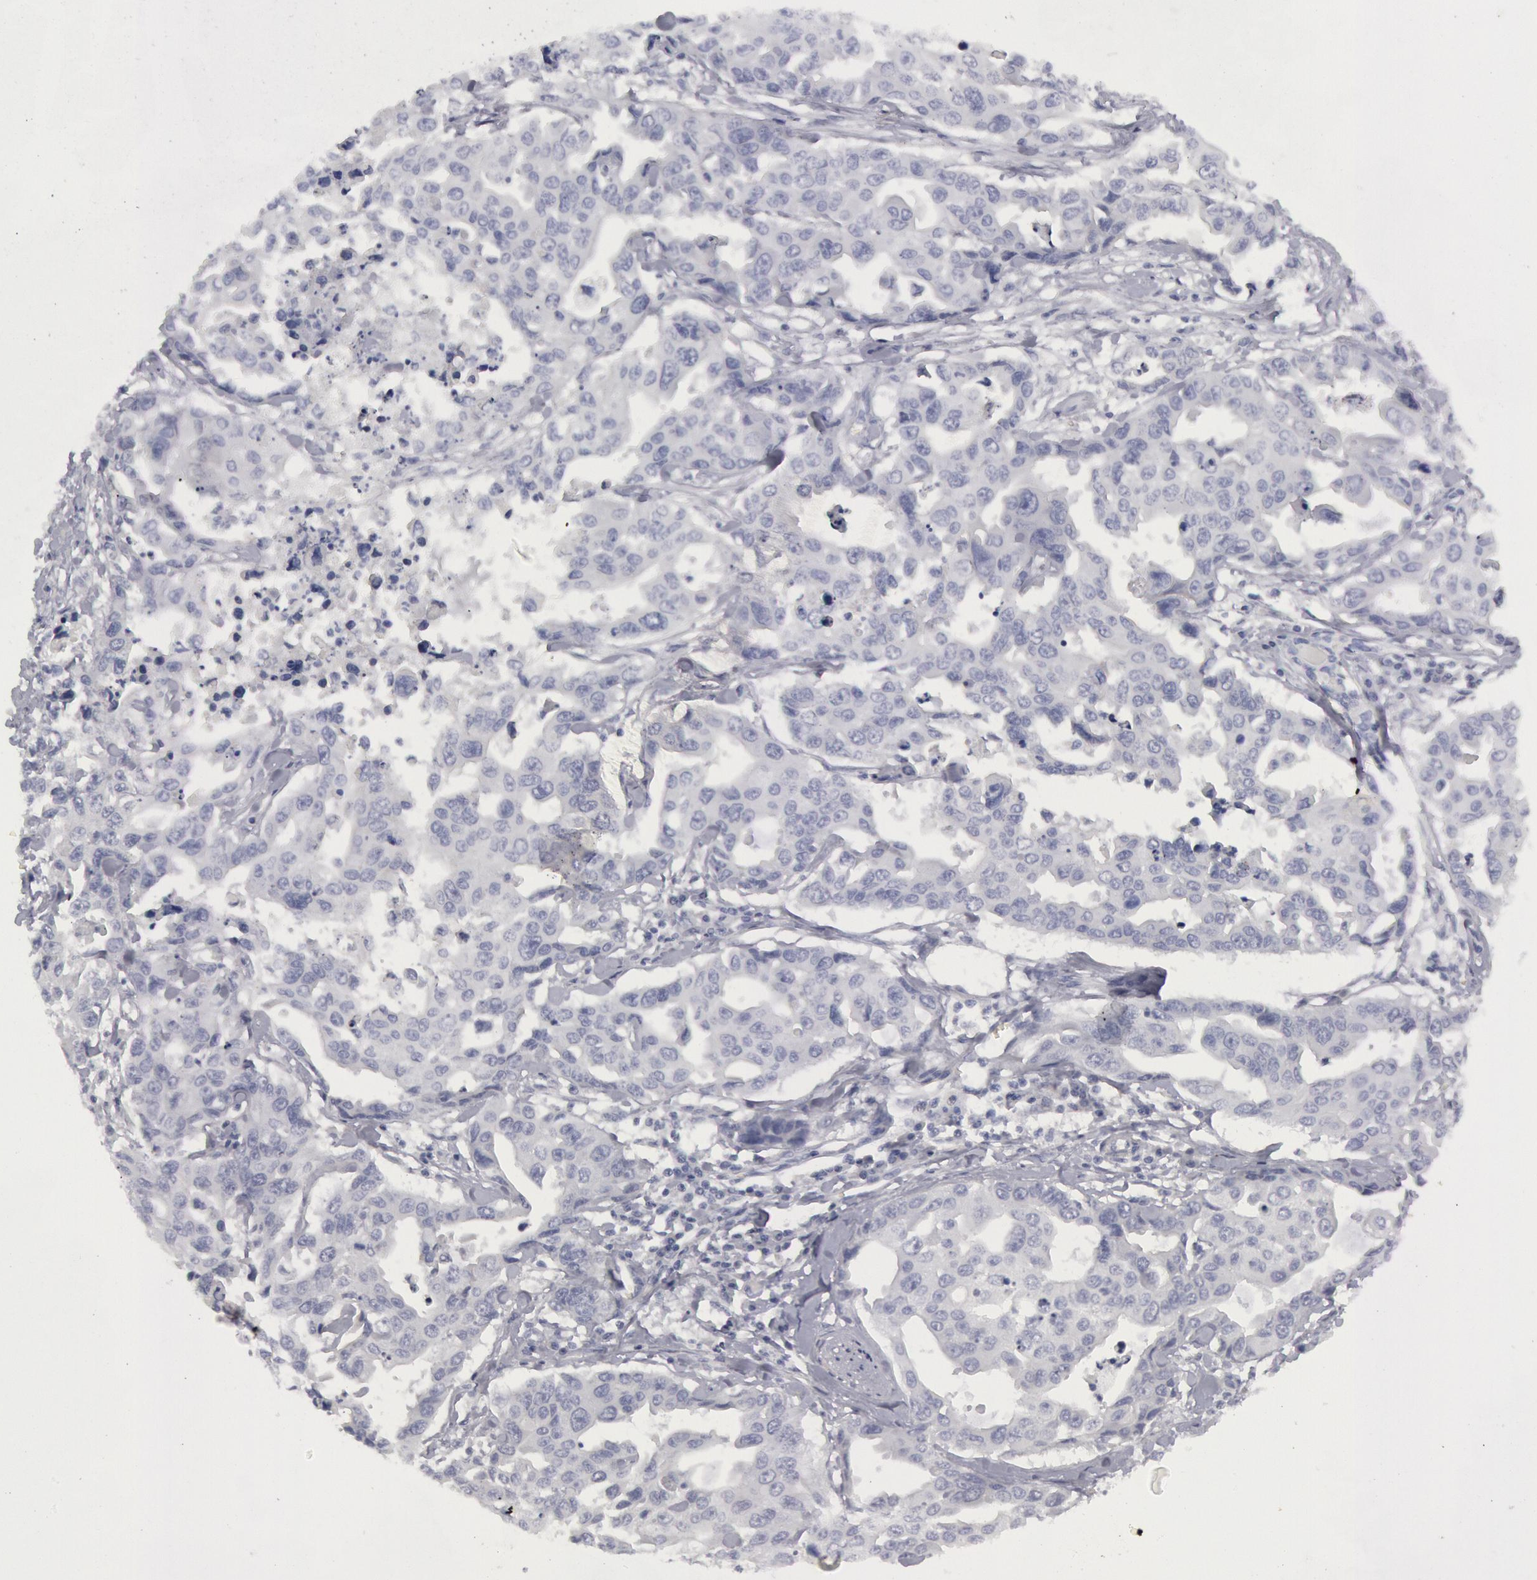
{"staining": {"intensity": "negative", "quantity": "none", "location": "none"}, "tissue": "lung cancer", "cell_type": "Tumor cells", "image_type": "cancer", "snomed": [{"axis": "morphology", "description": "Adenocarcinoma, NOS"}, {"axis": "topography", "description": "Lung"}], "caption": "Lung cancer was stained to show a protein in brown. There is no significant staining in tumor cells.", "gene": "FHL1", "patient": {"sex": "male", "age": 64}}